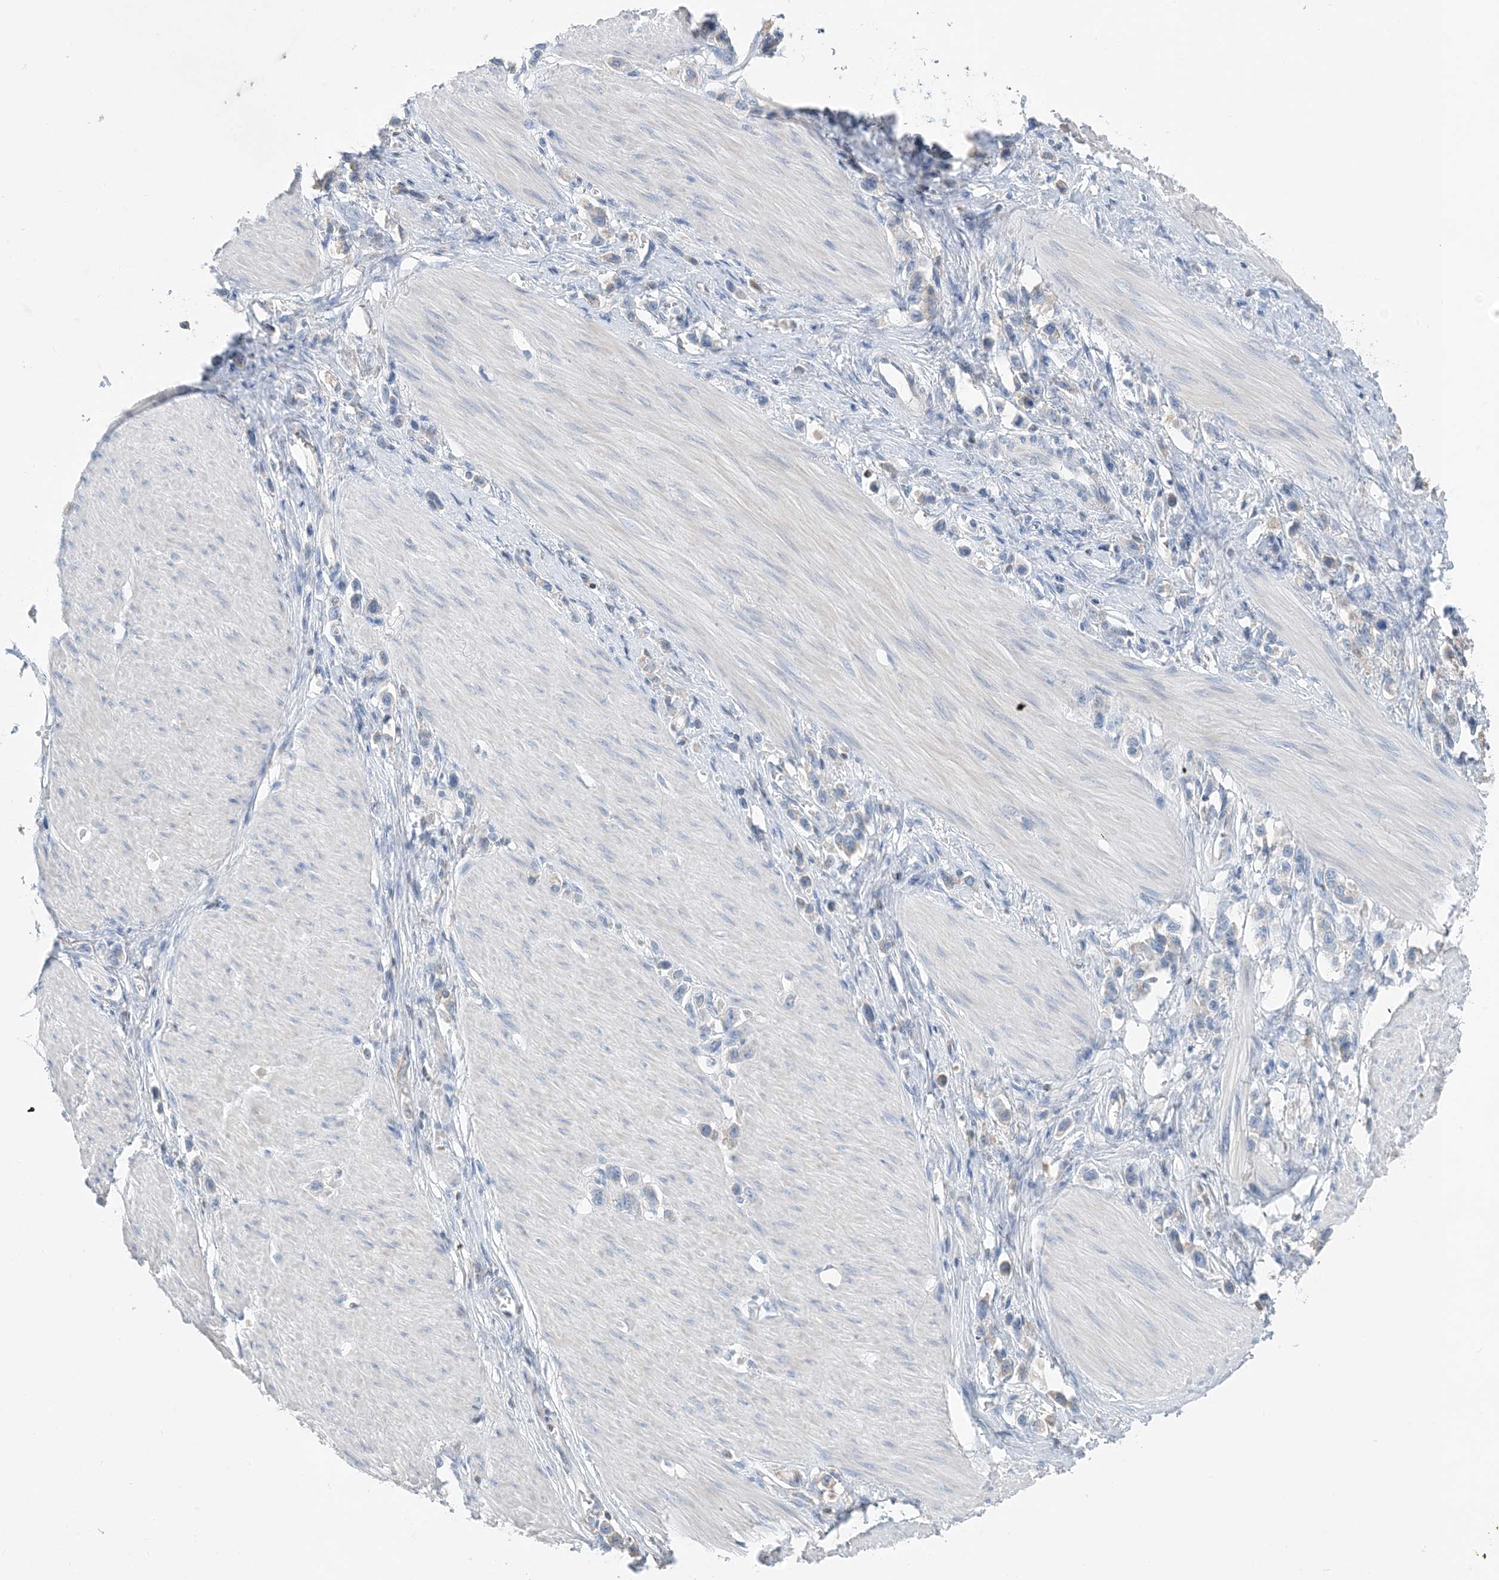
{"staining": {"intensity": "negative", "quantity": "none", "location": "none"}, "tissue": "stomach cancer", "cell_type": "Tumor cells", "image_type": "cancer", "snomed": [{"axis": "morphology", "description": "Adenocarcinoma, NOS"}, {"axis": "topography", "description": "Stomach"}], "caption": "Human stomach cancer stained for a protein using immunohistochemistry reveals no staining in tumor cells.", "gene": "CTRL", "patient": {"sex": "female", "age": 65}}